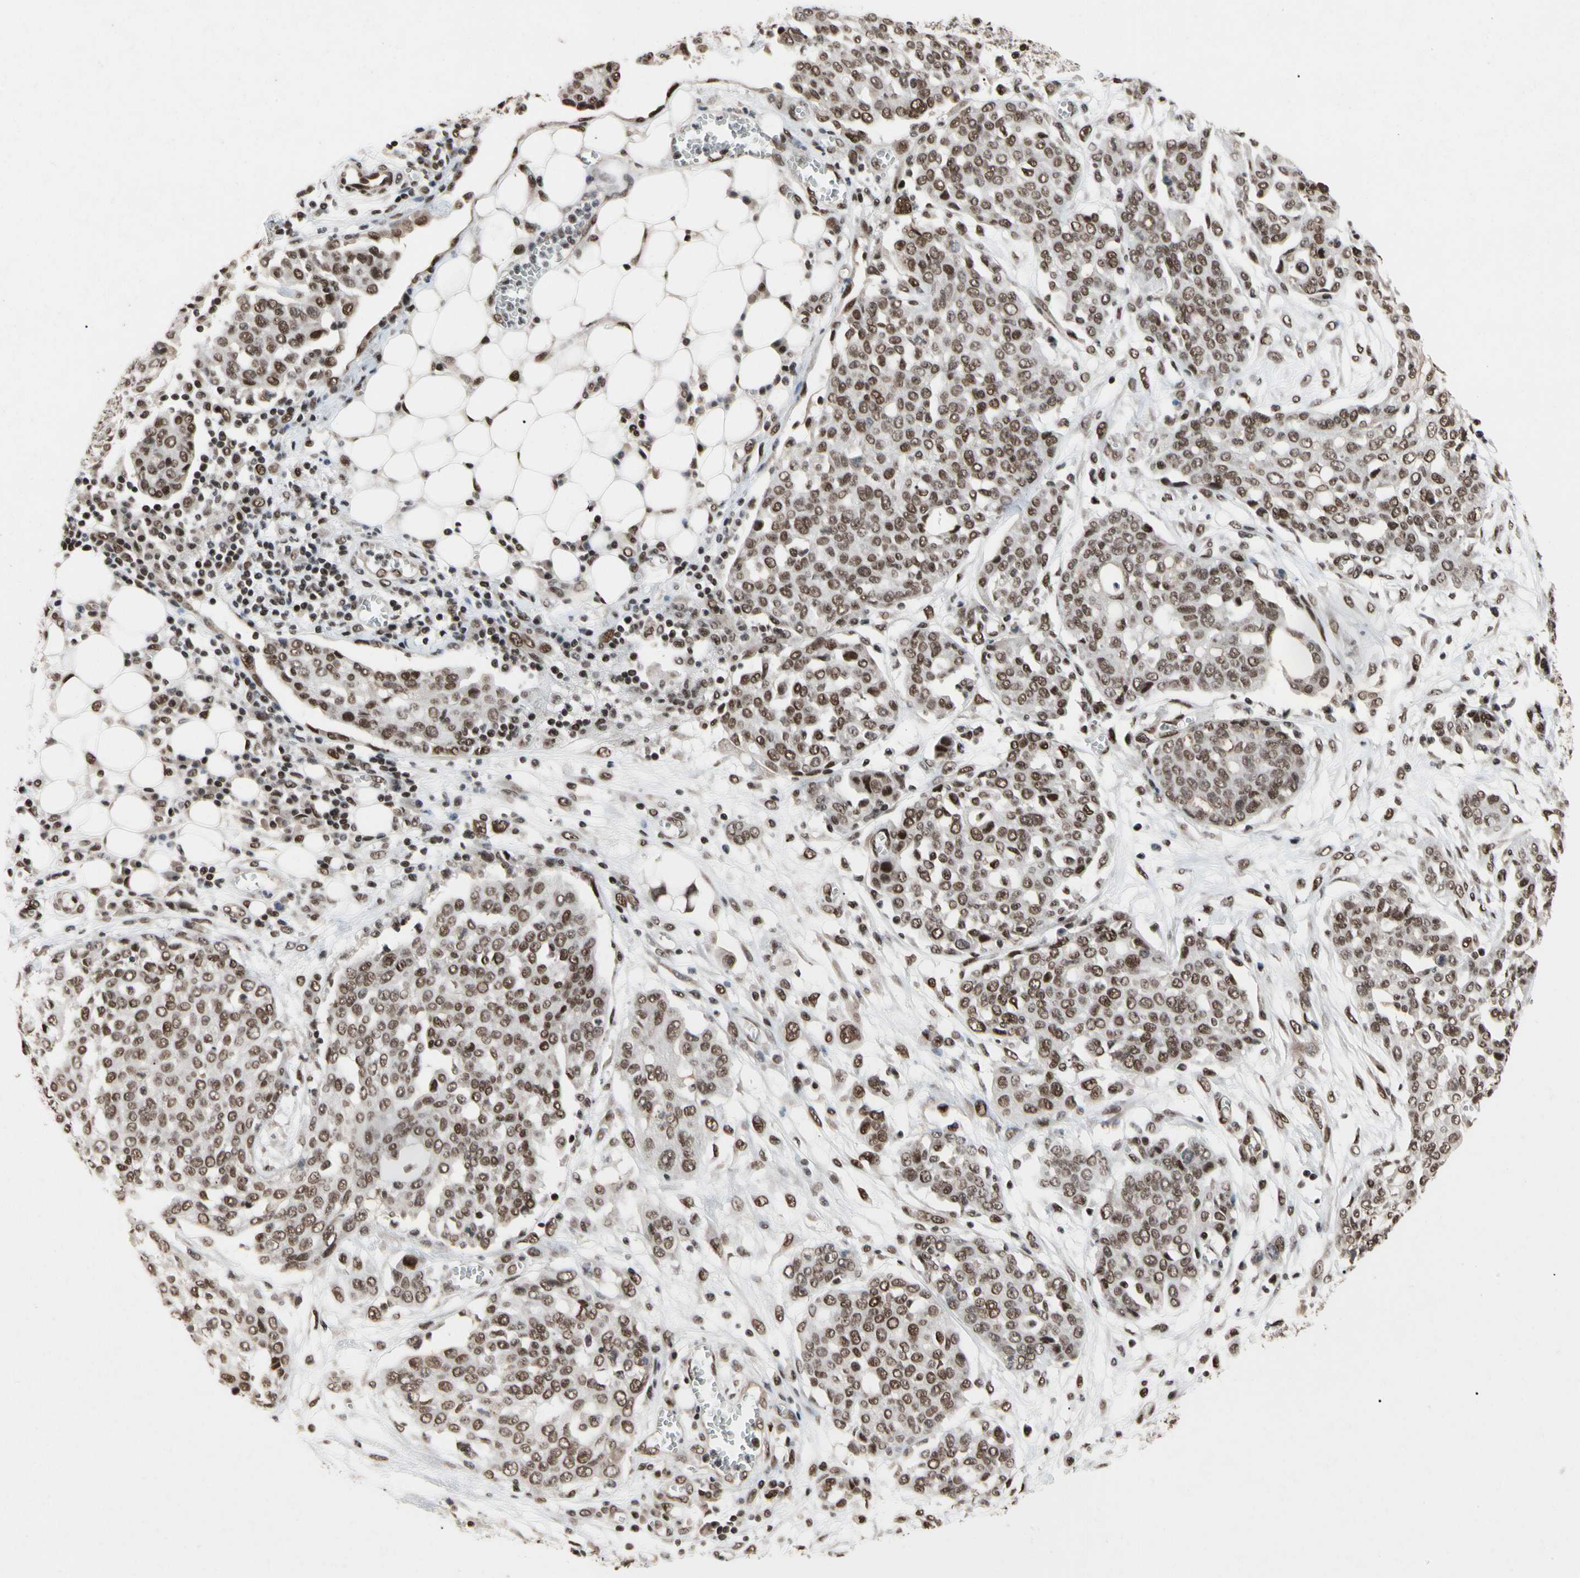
{"staining": {"intensity": "moderate", "quantity": ">75%", "location": "nuclear"}, "tissue": "ovarian cancer", "cell_type": "Tumor cells", "image_type": "cancer", "snomed": [{"axis": "morphology", "description": "Cystadenocarcinoma, serous, NOS"}, {"axis": "topography", "description": "Soft tissue"}, {"axis": "topography", "description": "Ovary"}], "caption": "This histopathology image displays ovarian serous cystadenocarcinoma stained with immunohistochemistry to label a protein in brown. The nuclear of tumor cells show moderate positivity for the protein. Nuclei are counter-stained blue.", "gene": "FAM98B", "patient": {"sex": "female", "age": 57}}